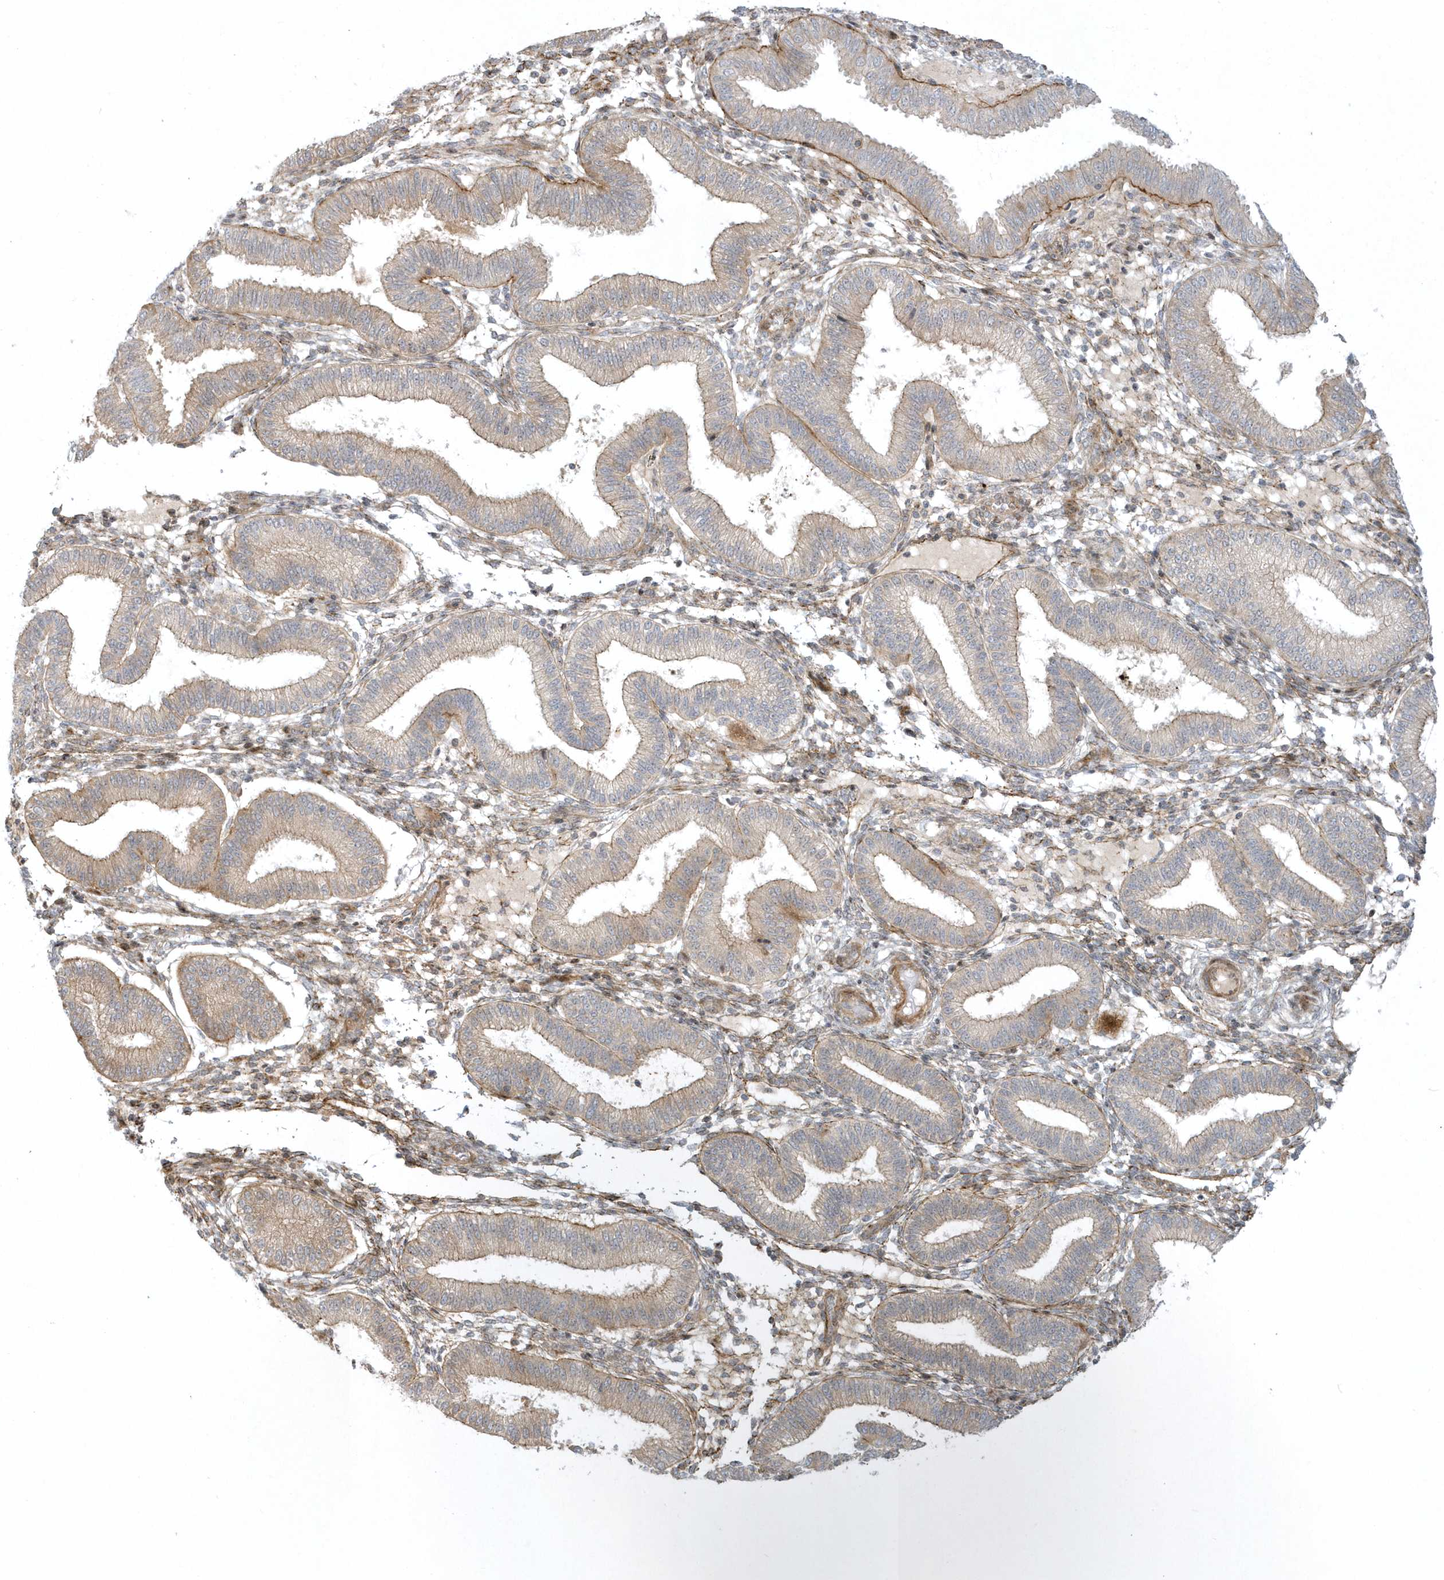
{"staining": {"intensity": "moderate", "quantity": "25%-75%", "location": "cytoplasmic/membranous"}, "tissue": "endometrium", "cell_type": "Cells in endometrial stroma", "image_type": "normal", "snomed": [{"axis": "morphology", "description": "Normal tissue, NOS"}, {"axis": "topography", "description": "Endometrium"}], "caption": "High-magnification brightfield microscopy of normal endometrium stained with DAB (3,3'-diaminobenzidine) (brown) and counterstained with hematoxylin (blue). cells in endometrial stroma exhibit moderate cytoplasmic/membranous positivity is identified in about25%-75% of cells. (Brightfield microscopy of DAB IHC at high magnification).", "gene": "MASP2", "patient": {"sex": "female", "age": 39}}